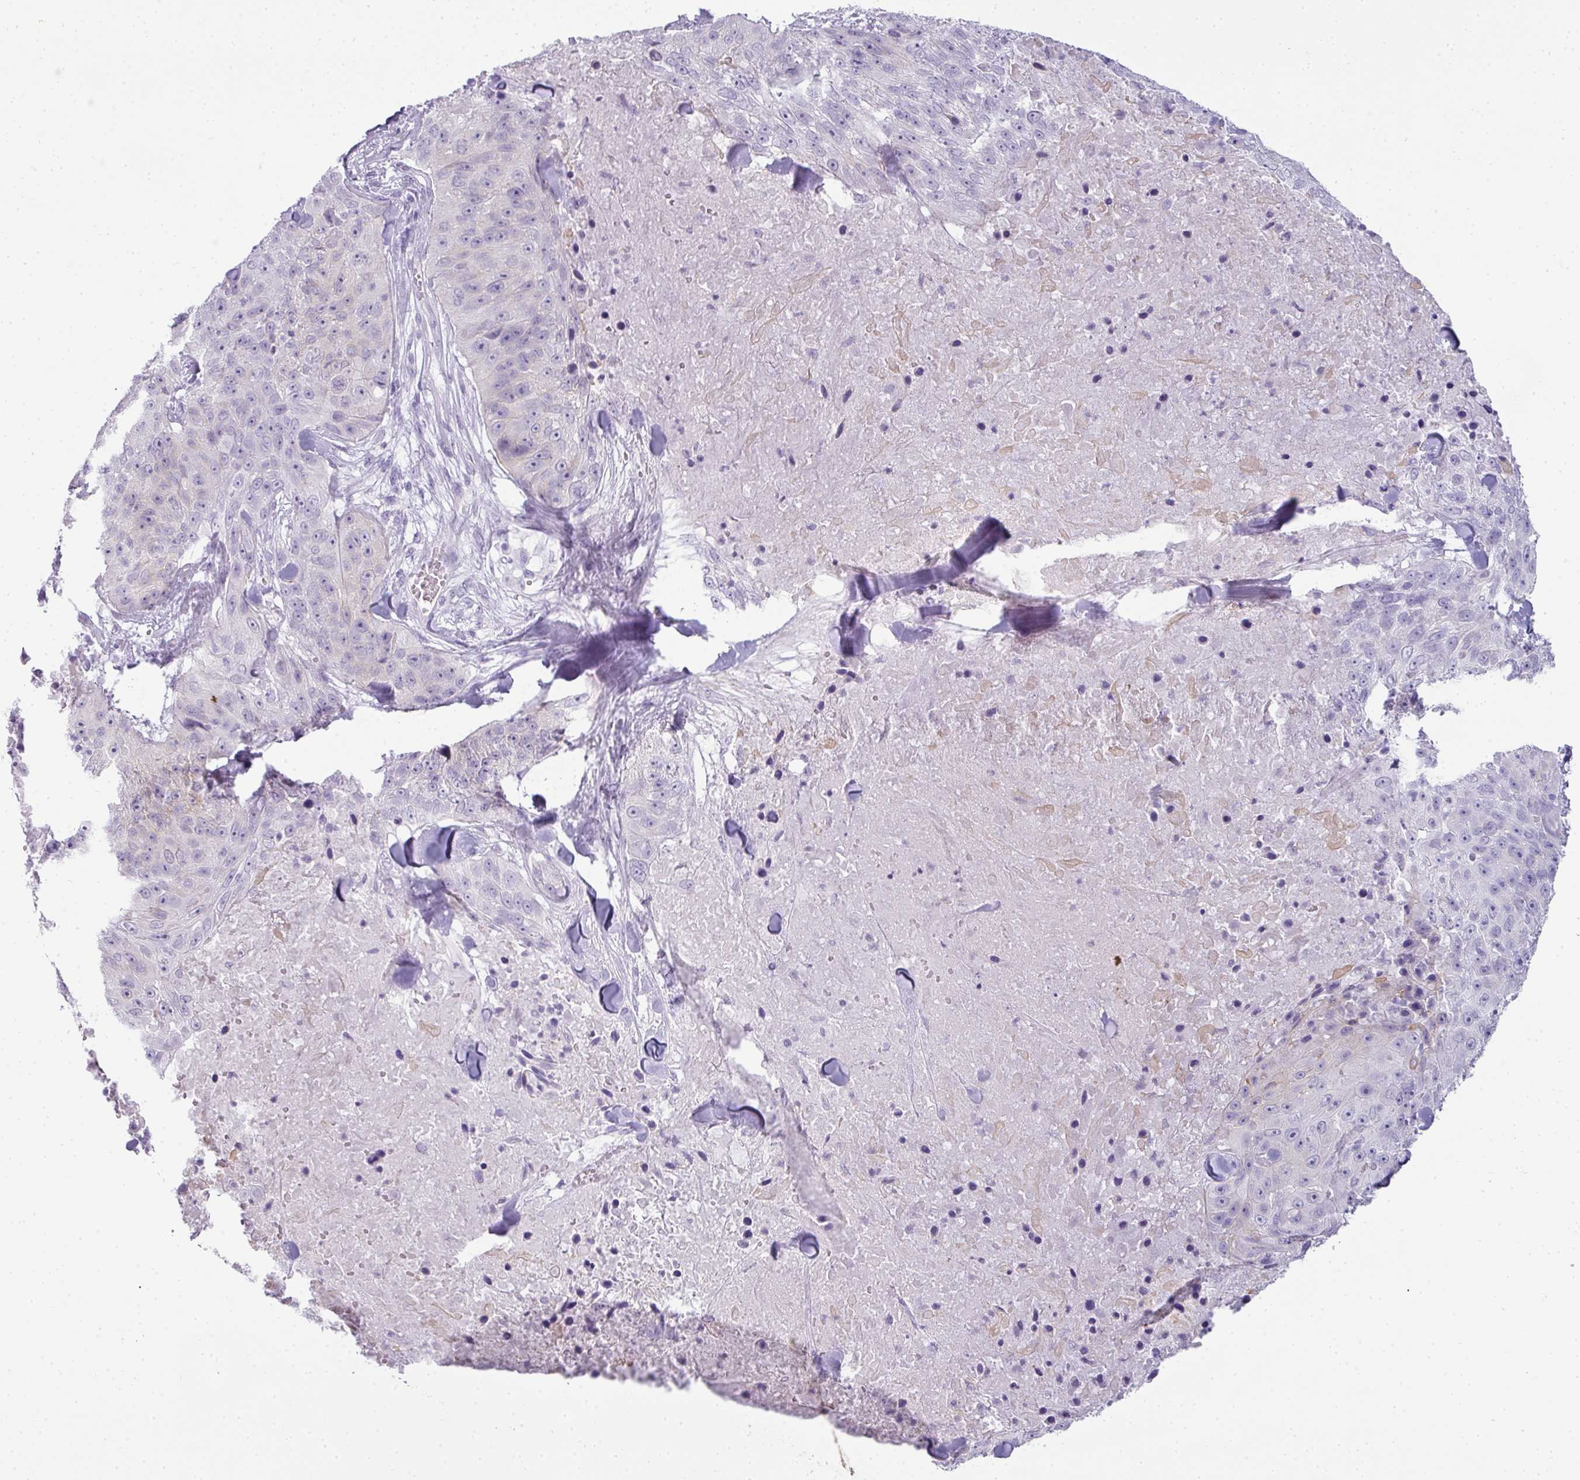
{"staining": {"intensity": "negative", "quantity": "none", "location": "none"}, "tissue": "skin cancer", "cell_type": "Tumor cells", "image_type": "cancer", "snomed": [{"axis": "morphology", "description": "Squamous cell carcinoma, NOS"}, {"axis": "topography", "description": "Skin"}], "caption": "An image of skin cancer (squamous cell carcinoma) stained for a protein shows no brown staining in tumor cells.", "gene": "RBMY1F", "patient": {"sex": "female", "age": 87}}